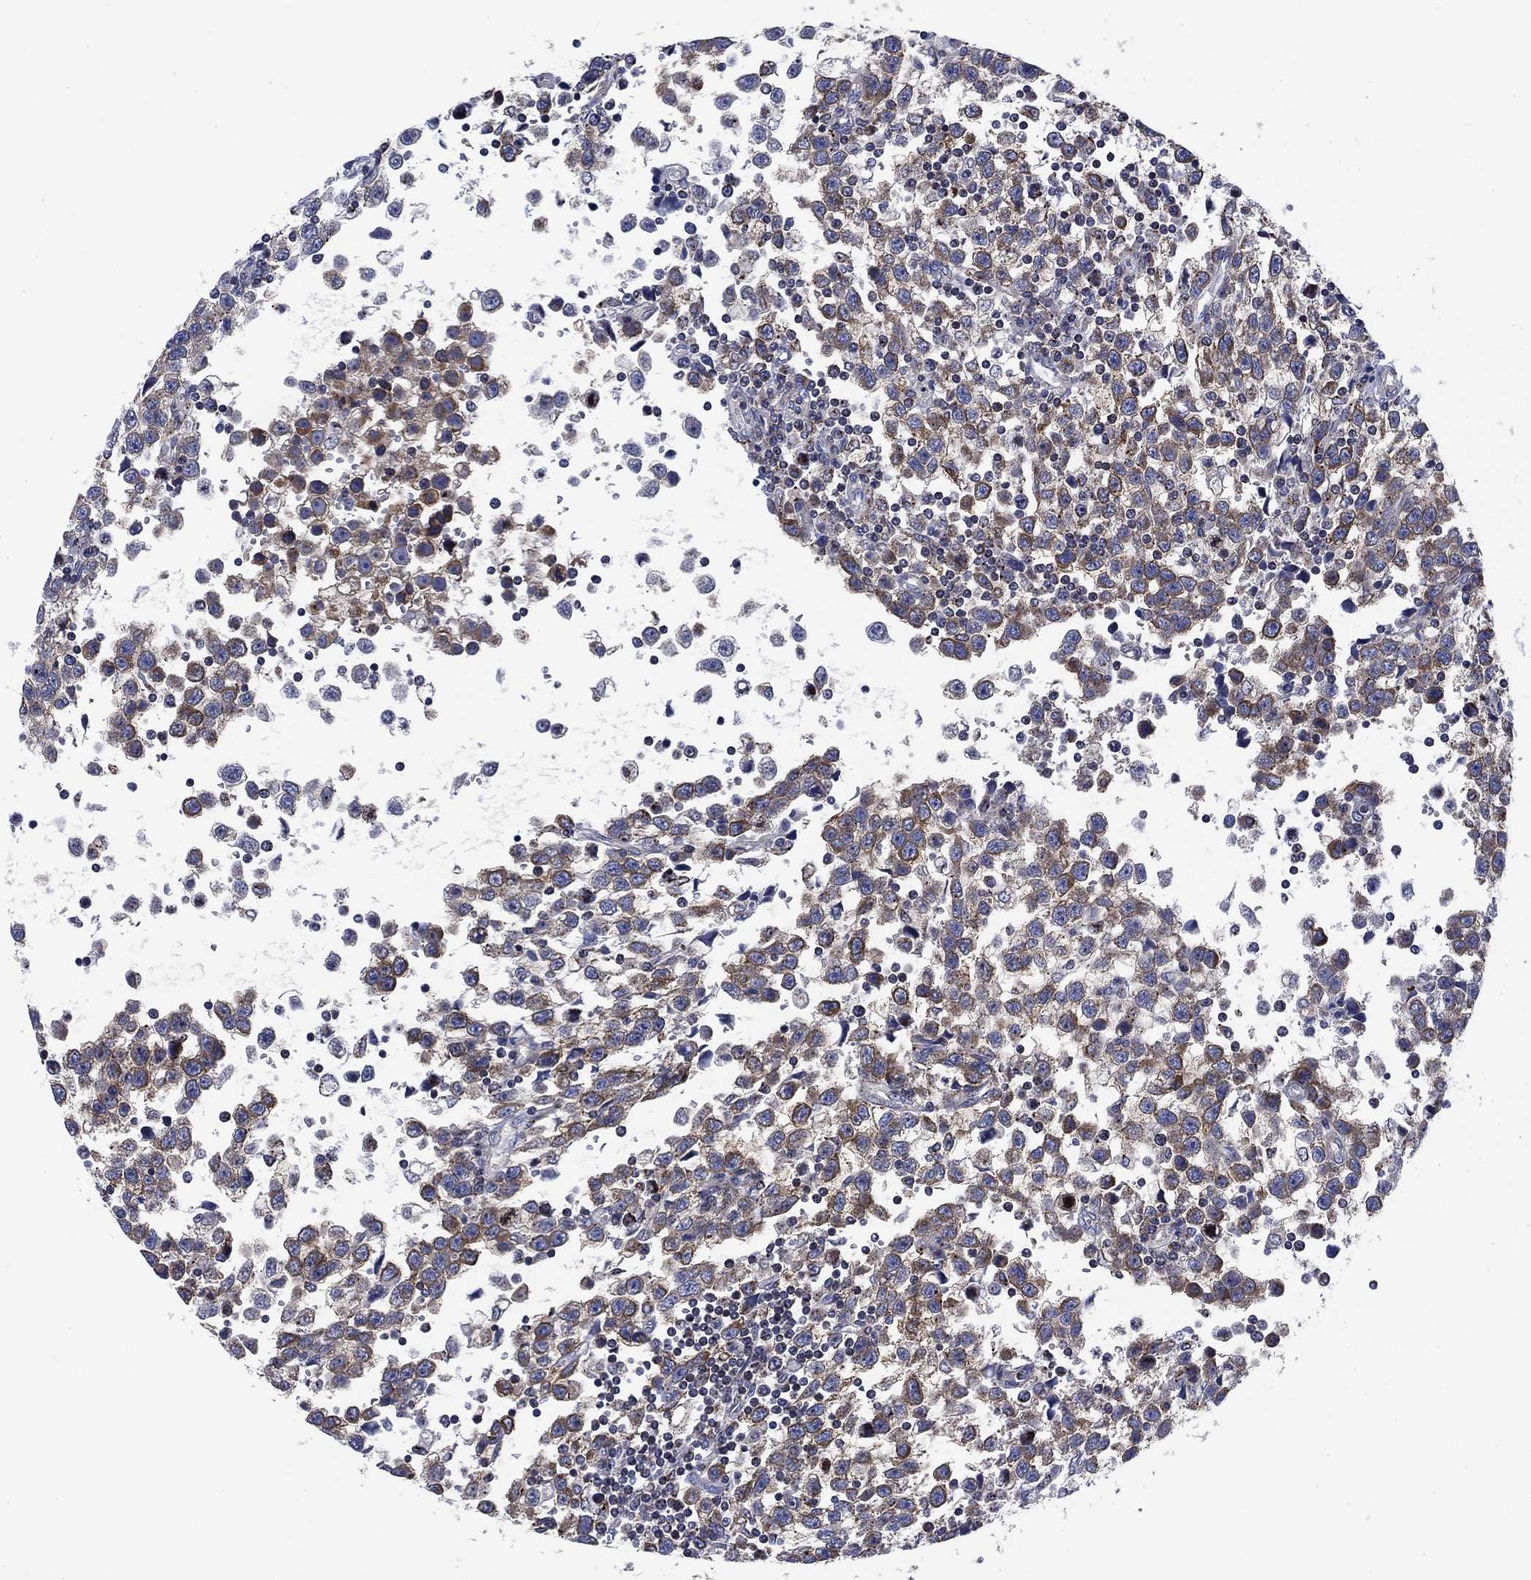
{"staining": {"intensity": "moderate", "quantity": "25%-75%", "location": "cytoplasmic/membranous"}, "tissue": "testis cancer", "cell_type": "Tumor cells", "image_type": "cancer", "snomed": [{"axis": "morphology", "description": "Seminoma, NOS"}, {"axis": "topography", "description": "Testis"}], "caption": "Brown immunohistochemical staining in seminoma (testis) shows moderate cytoplasmic/membranous expression in about 25%-75% of tumor cells. (DAB (3,3'-diaminobenzidine) IHC, brown staining for protein, blue staining for nuclei).", "gene": "NACAD", "patient": {"sex": "male", "age": 34}}